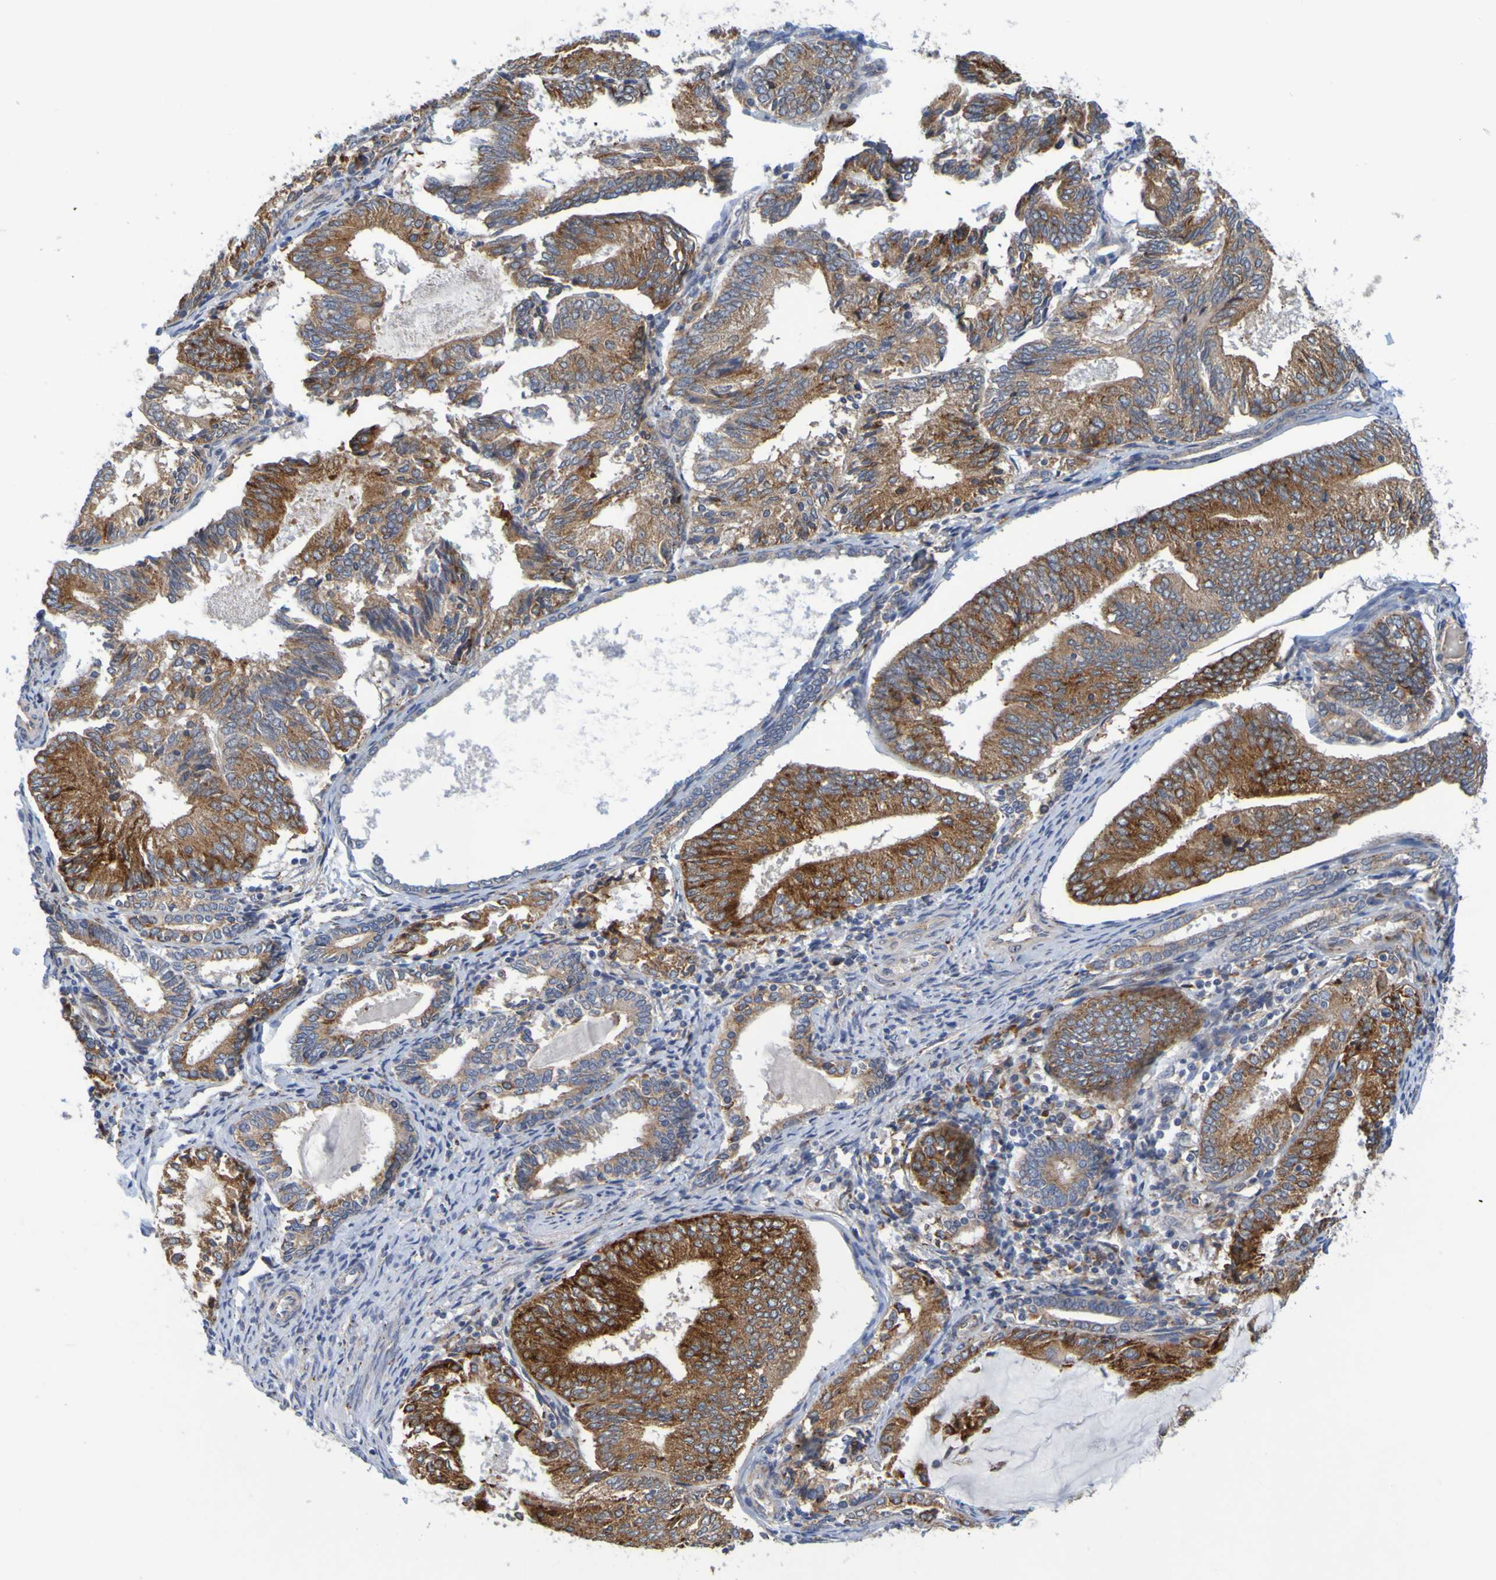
{"staining": {"intensity": "strong", "quantity": "25%-75%", "location": "cytoplasmic/membranous"}, "tissue": "endometrial cancer", "cell_type": "Tumor cells", "image_type": "cancer", "snomed": [{"axis": "morphology", "description": "Adenocarcinoma, NOS"}, {"axis": "topography", "description": "Endometrium"}], "caption": "This image demonstrates IHC staining of endometrial adenocarcinoma, with high strong cytoplasmic/membranous staining in approximately 25%-75% of tumor cells.", "gene": "SIL1", "patient": {"sex": "female", "age": 81}}